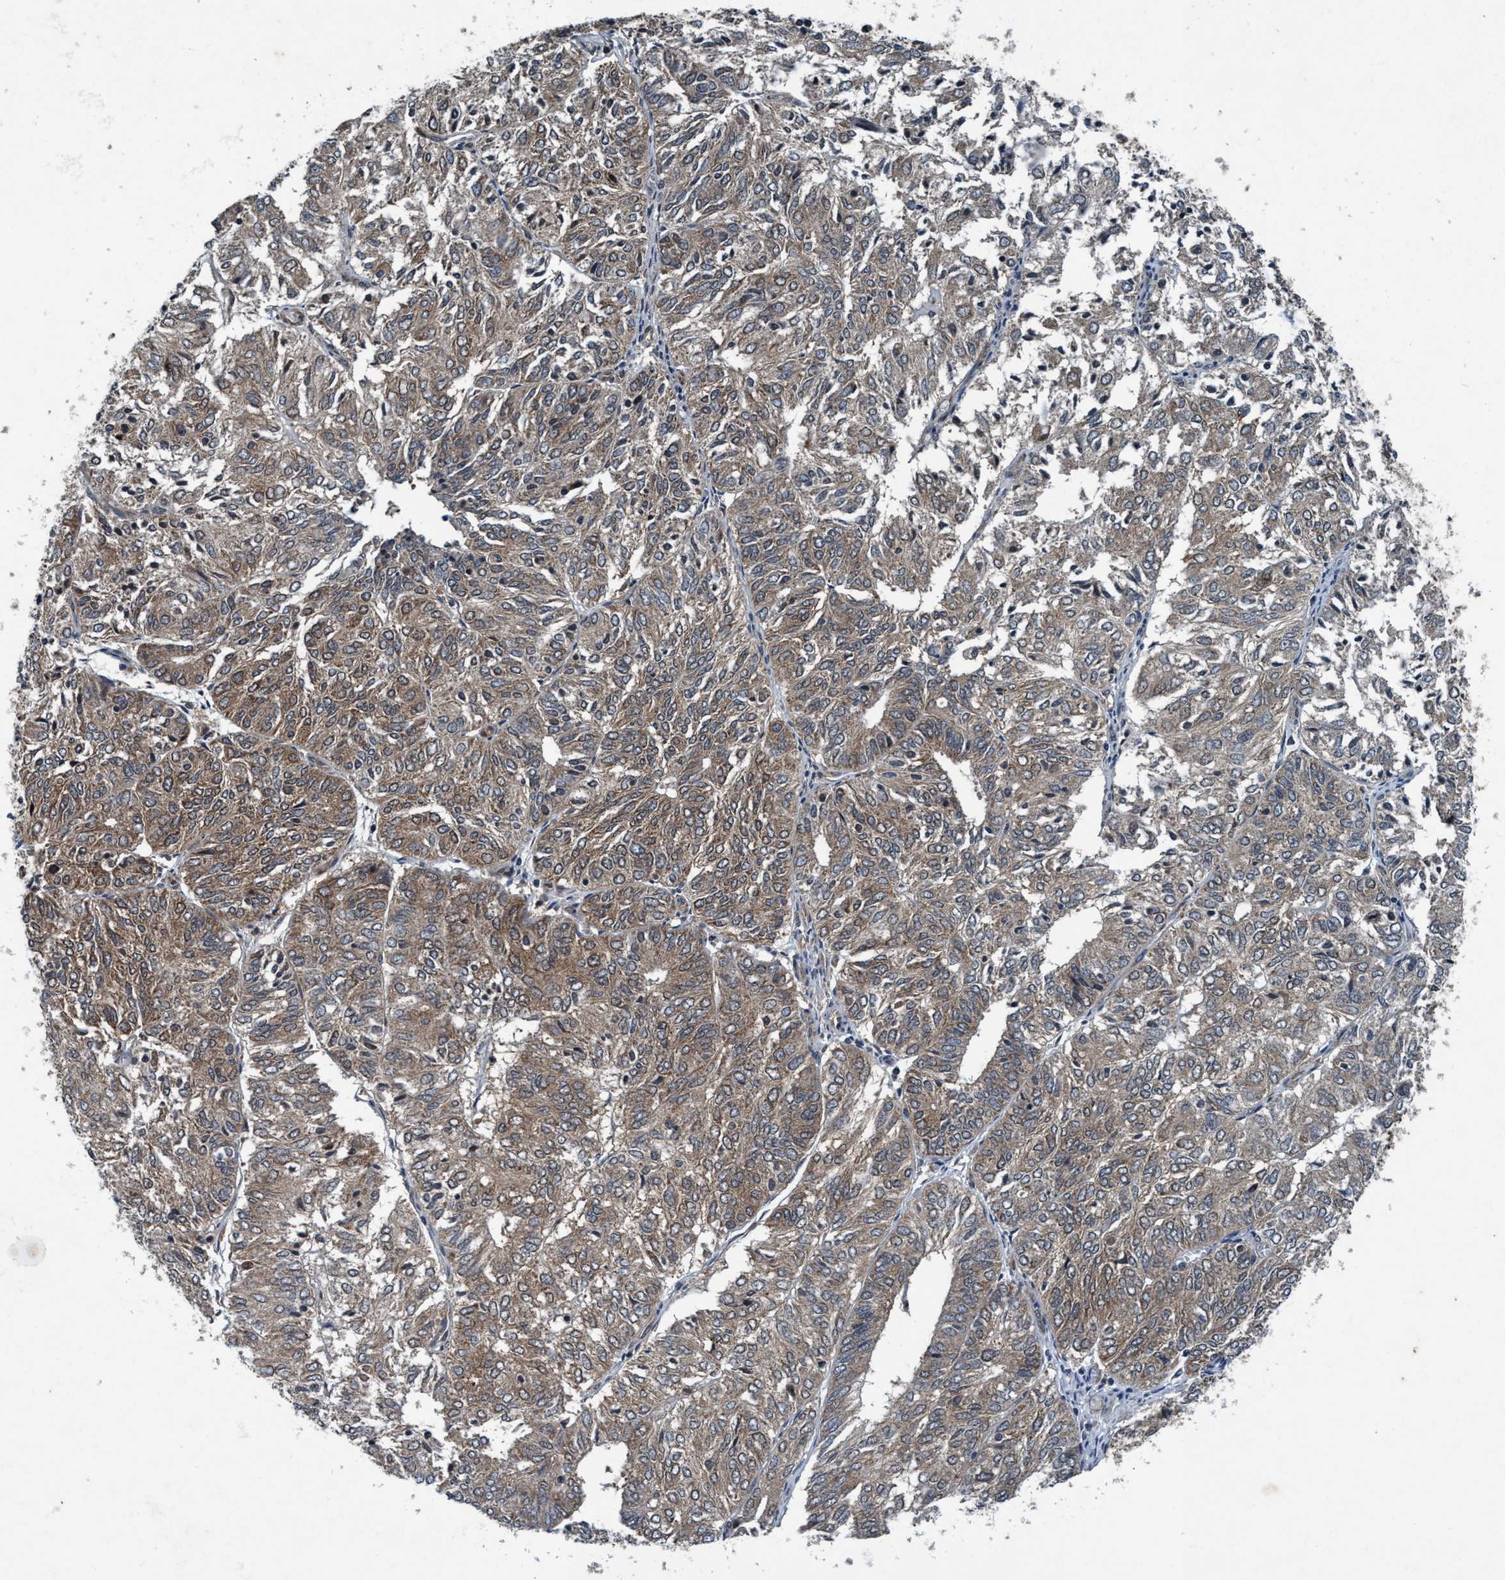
{"staining": {"intensity": "moderate", "quantity": "25%-75%", "location": "cytoplasmic/membranous"}, "tissue": "endometrial cancer", "cell_type": "Tumor cells", "image_type": "cancer", "snomed": [{"axis": "morphology", "description": "Adenocarcinoma, NOS"}, {"axis": "topography", "description": "Uterus"}], "caption": "Endometrial cancer (adenocarcinoma) stained for a protein reveals moderate cytoplasmic/membranous positivity in tumor cells.", "gene": "AKT1S1", "patient": {"sex": "female", "age": 60}}